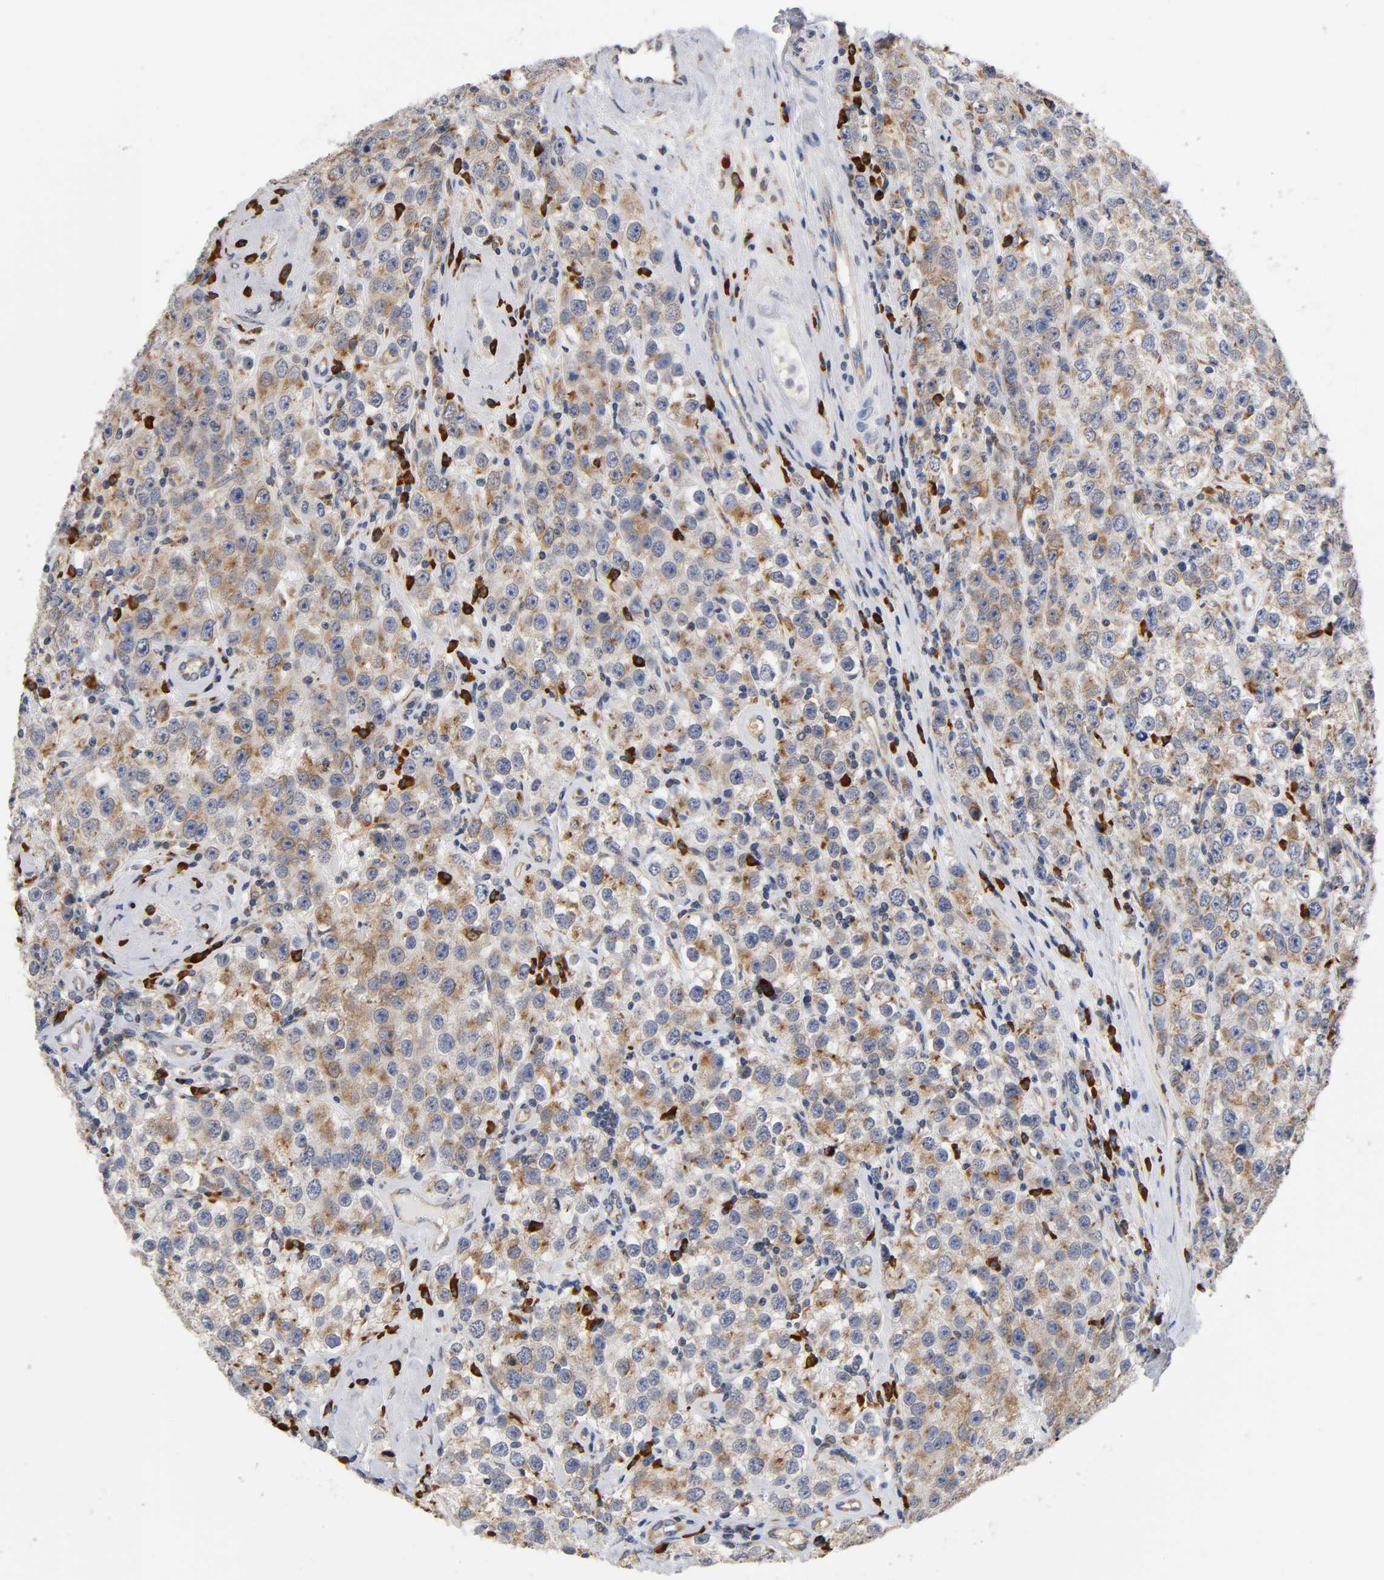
{"staining": {"intensity": "weak", "quantity": ">75%", "location": "cytoplasmic/membranous"}, "tissue": "testis cancer", "cell_type": "Tumor cells", "image_type": "cancer", "snomed": [{"axis": "morphology", "description": "Seminoma, NOS"}, {"axis": "topography", "description": "Testis"}], "caption": "Human testis cancer (seminoma) stained with a brown dye demonstrates weak cytoplasmic/membranous positive positivity in about >75% of tumor cells.", "gene": "UCKL1", "patient": {"sex": "male", "age": 52}}